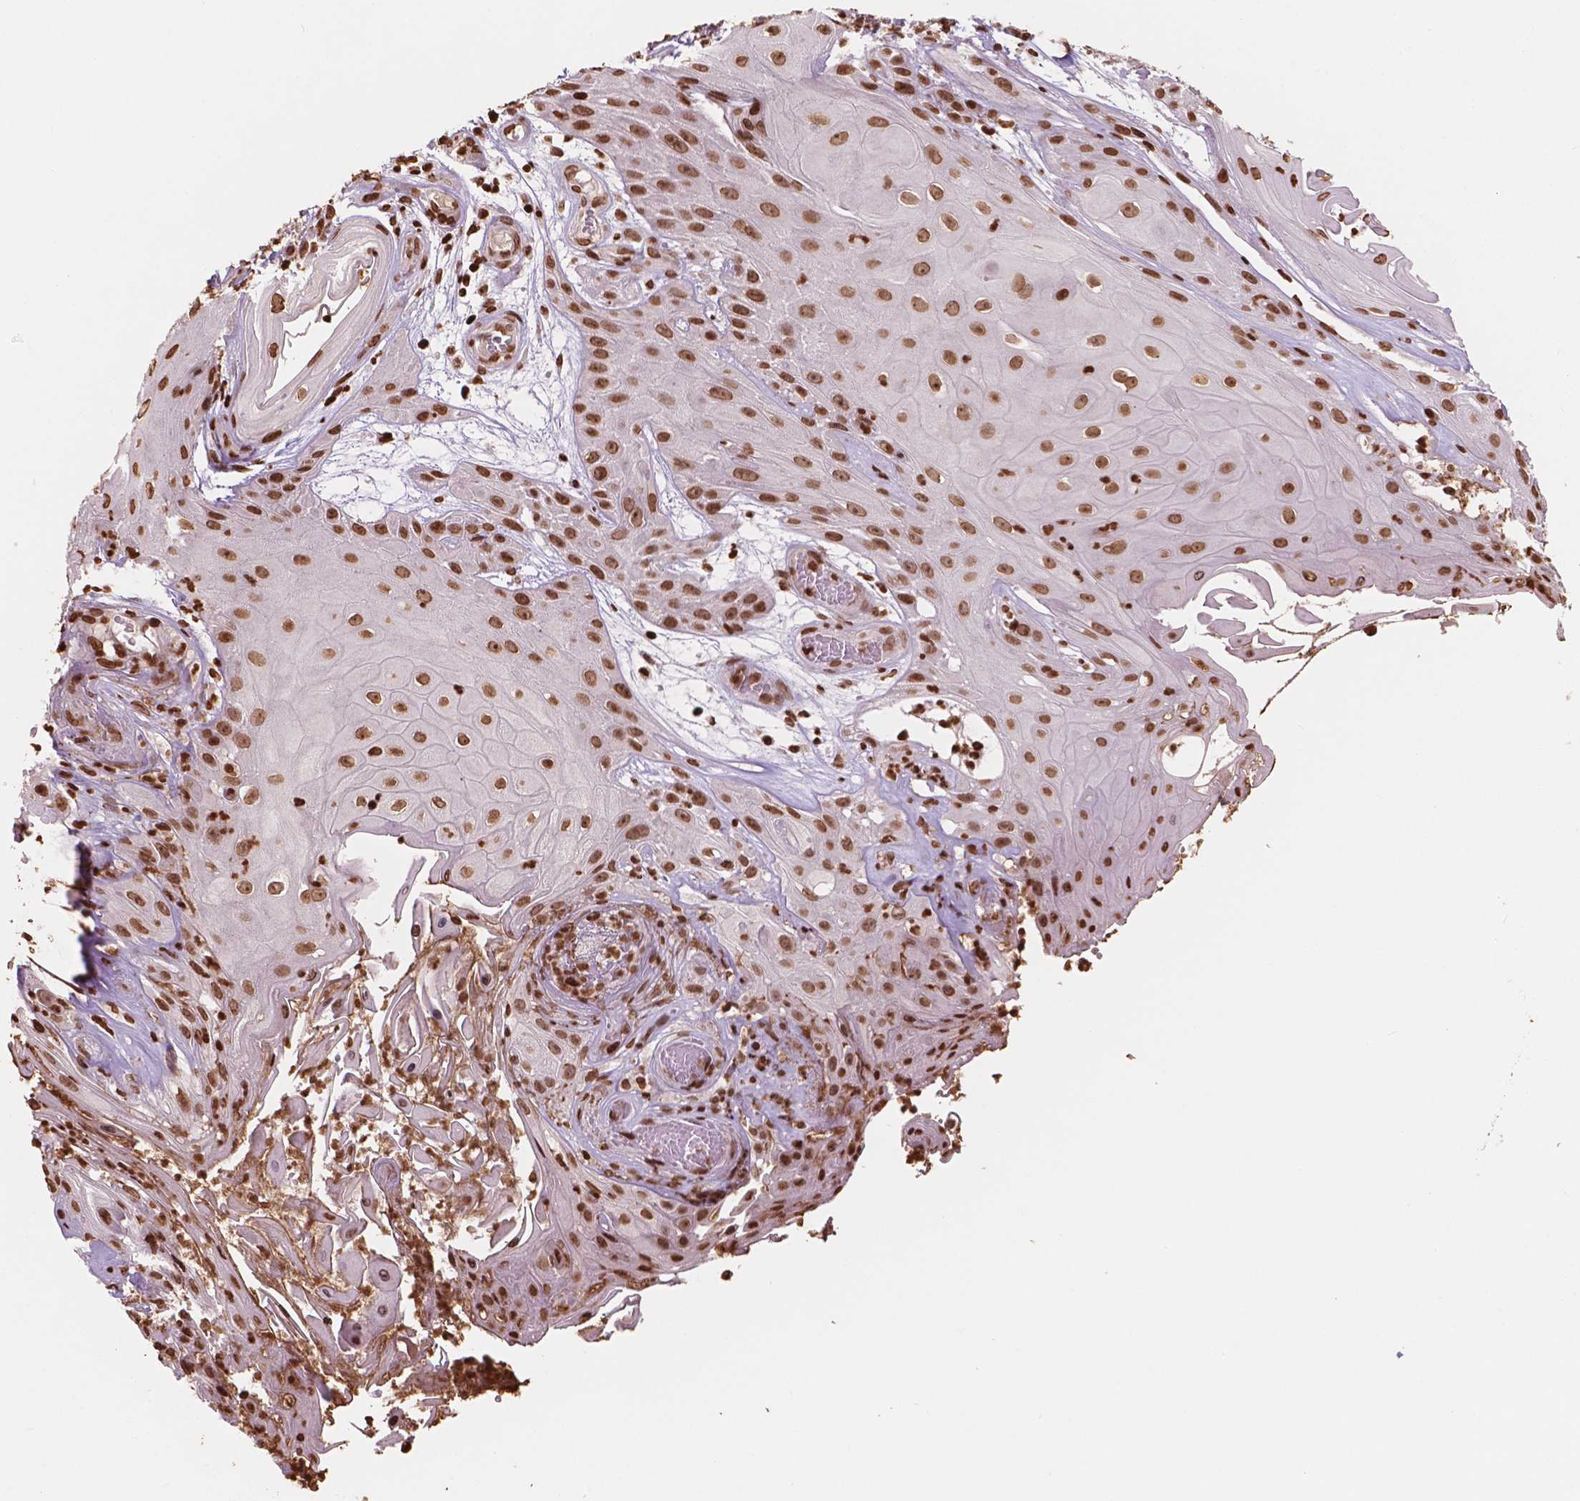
{"staining": {"intensity": "strong", "quantity": ">75%", "location": "nuclear"}, "tissue": "skin cancer", "cell_type": "Tumor cells", "image_type": "cancer", "snomed": [{"axis": "morphology", "description": "Squamous cell carcinoma, NOS"}, {"axis": "topography", "description": "Skin"}], "caption": "A brown stain labels strong nuclear positivity of a protein in human skin squamous cell carcinoma tumor cells. (brown staining indicates protein expression, while blue staining denotes nuclei).", "gene": "H3C7", "patient": {"sex": "male", "age": 62}}